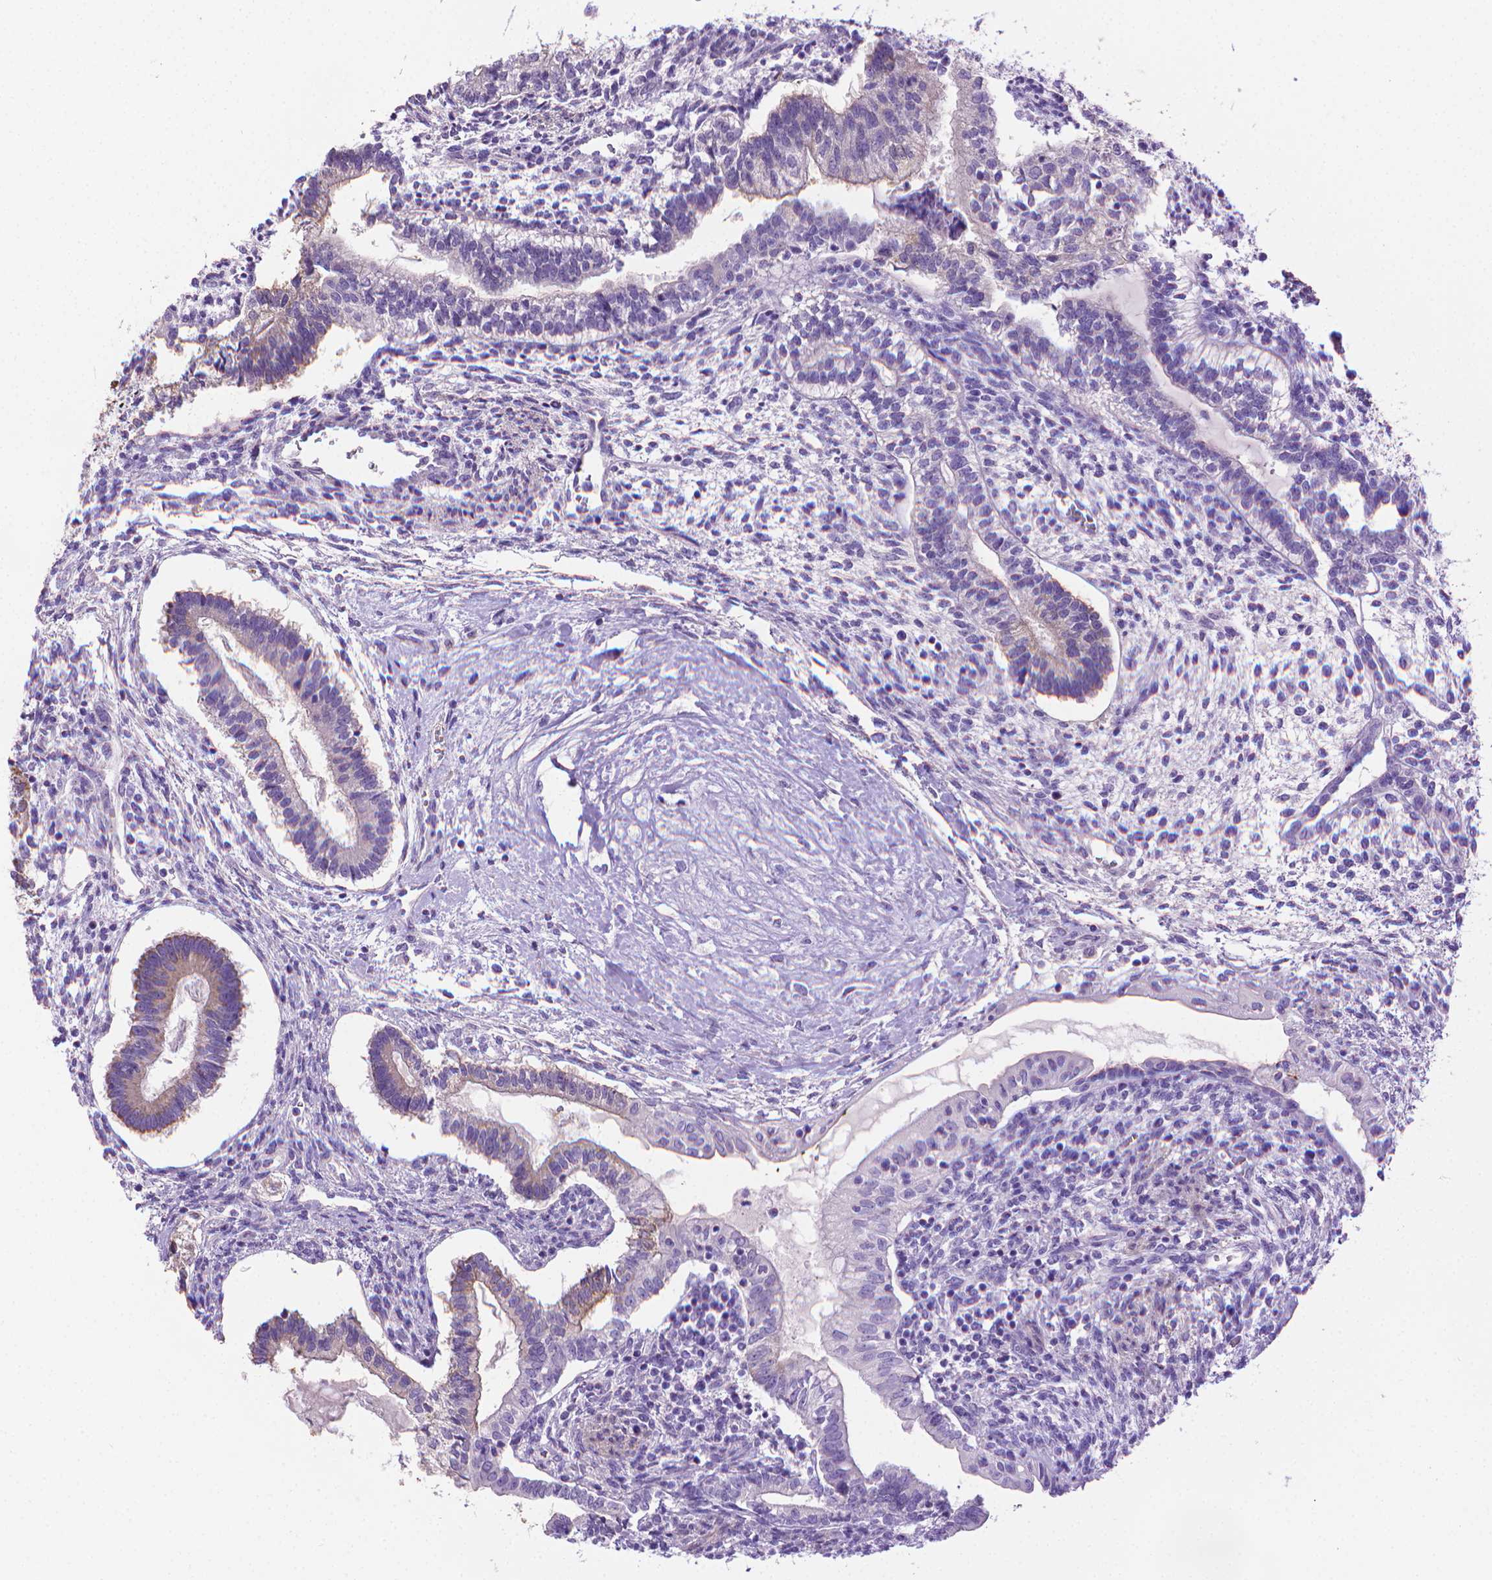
{"staining": {"intensity": "moderate", "quantity": "<25%", "location": "cytoplasmic/membranous"}, "tissue": "testis cancer", "cell_type": "Tumor cells", "image_type": "cancer", "snomed": [{"axis": "morphology", "description": "Carcinoma, Embryonal, NOS"}, {"axis": "topography", "description": "Testis"}], "caption": "The photomicrograph exhibits staining of embryonal carcinoma (testis), revealing moderate cytoplasmic/membranous protein expression (brown color) within tumor cells.", "gene": "PNMA2", "patient": {"sex": "male", "age": 37}}